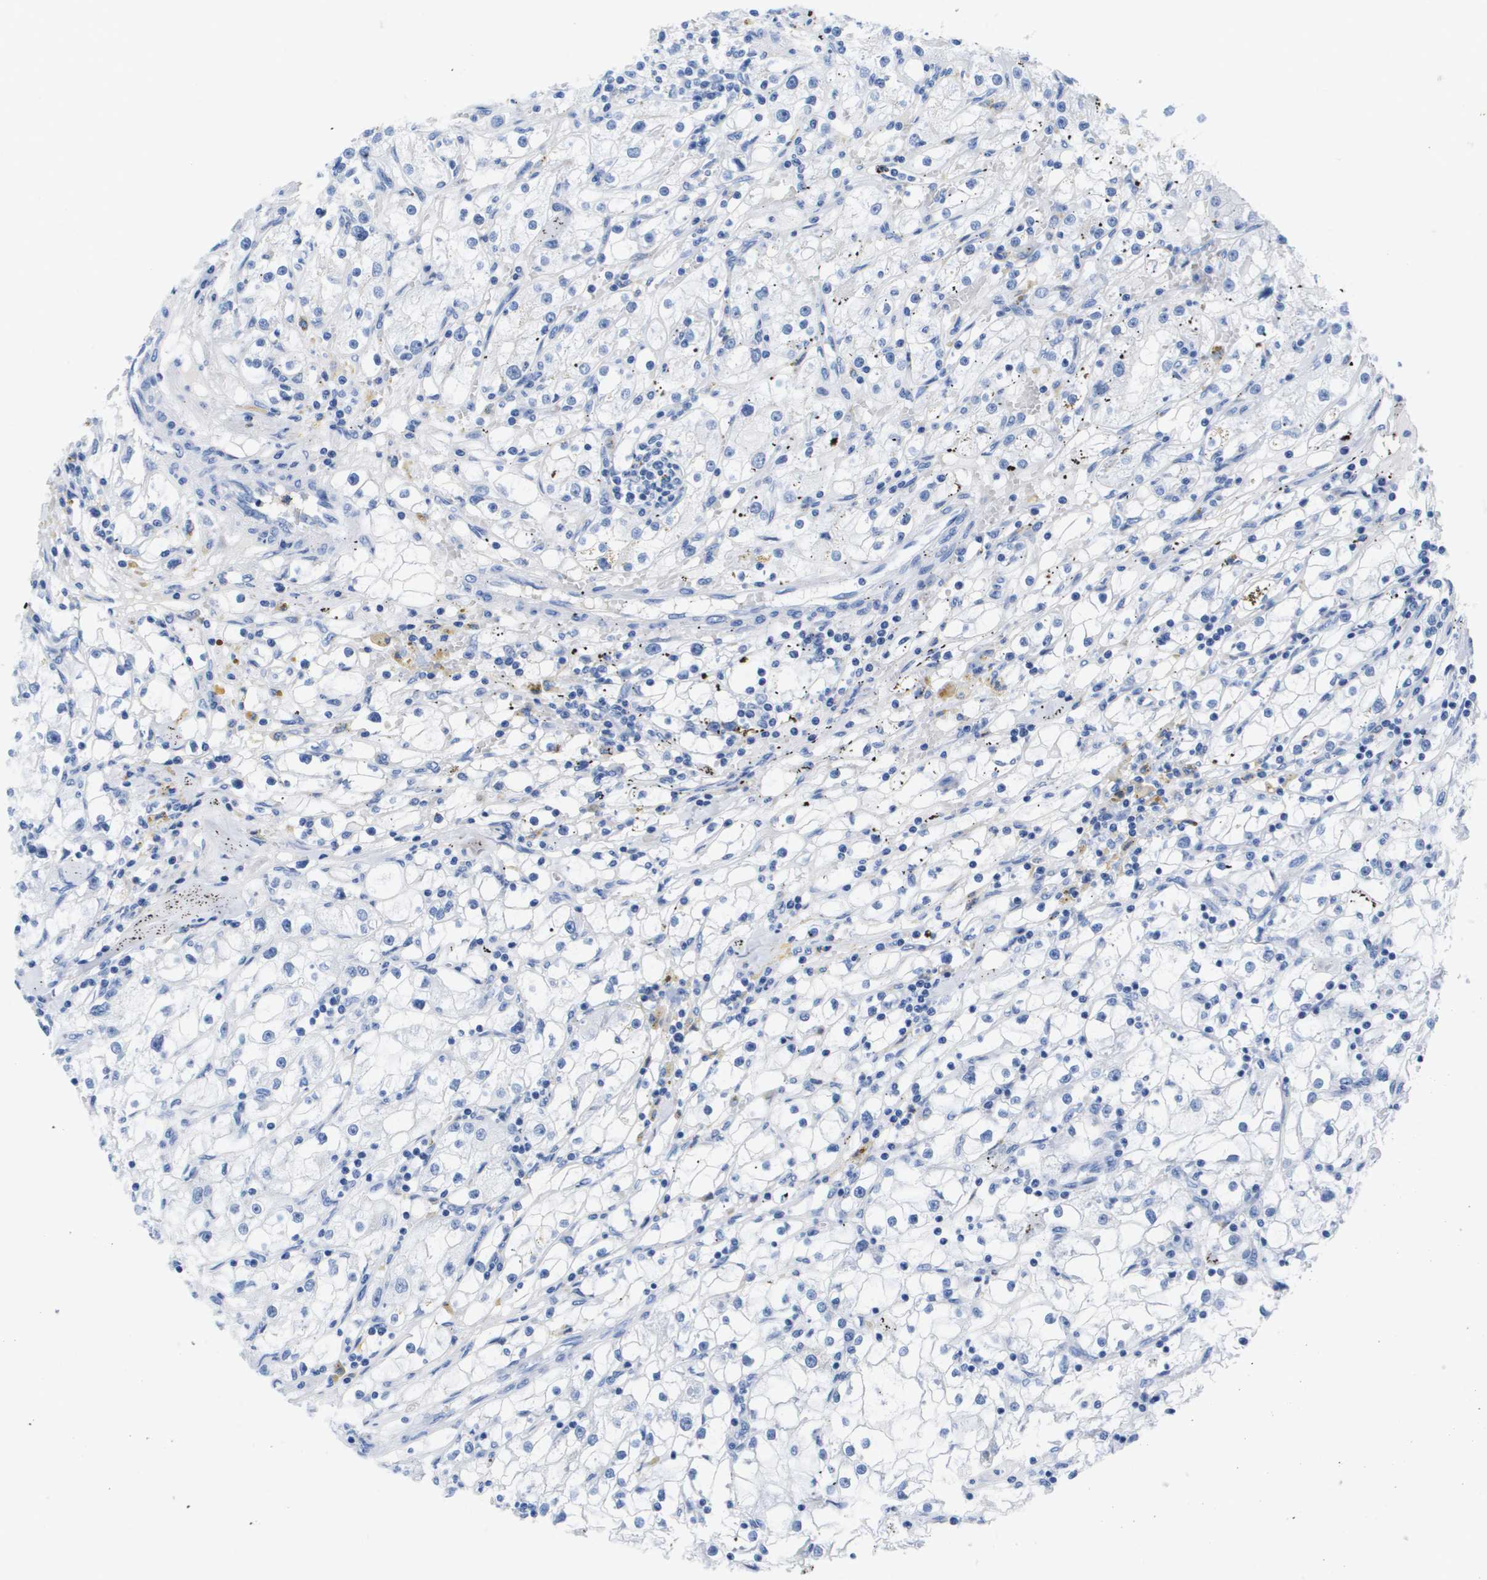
{"staining": {"intensity": "negative", "quantity": "none", "location": "none"}, "tissue": "renal cancer", "cell_type": "Tumor cells", "image_type": "cancer", "snomed": [{"axis": "morphology", "description": "Adenocarcinoma, NOS"}, {"axis": "topography", "description": "Kidney"}], "caption": "This is an immunohistochemistry (IHC) image of renal adenocarcinoma. There is no expression in tumor cells.", "gene": "APOA1", "patient": {"sex": "male", "age": 56}}